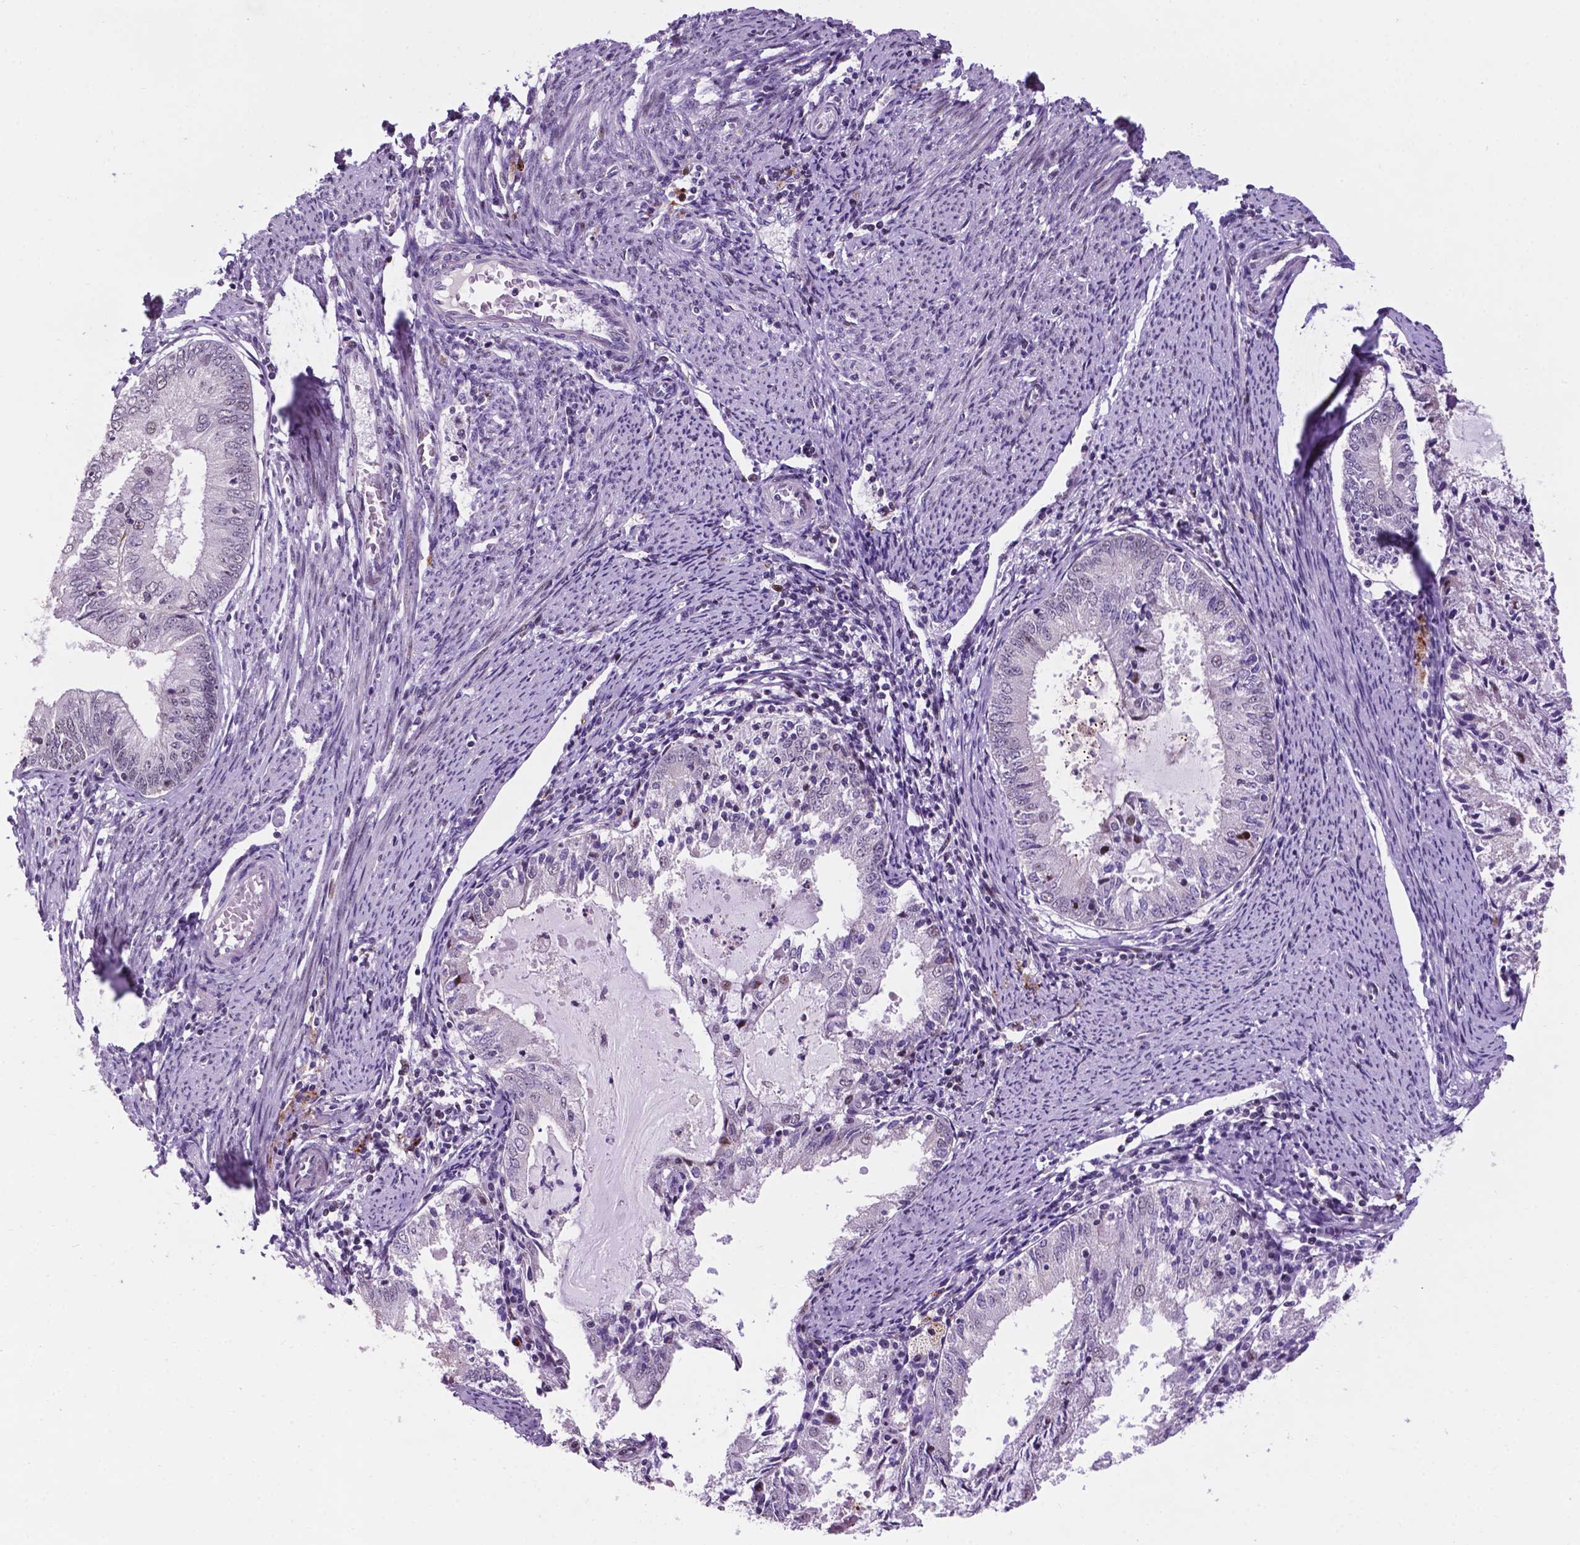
{"staining": {"intensity": "negative", "quantity": "none", "location": "none"}, "tissue": "endometrial cancer", "cell_type": "Tumor cells", "image_type": "cancer", "snomed": [{"axis": "morphology", "description": "Adenocarcinoma, NOS"}, {"axis": "topography", "description": "Endometrium"}], "caption": "High magnification brightfield microscopy of endometrial cancer stained with DAB (brown) and counterstained with hematoxylin (blue): tumor cells show no significant positivity. (Brightfield microscopy of DAB IHC at high magnification).", "gene": "SMAD3", "patient": {"sex": "female", "age": 57}}